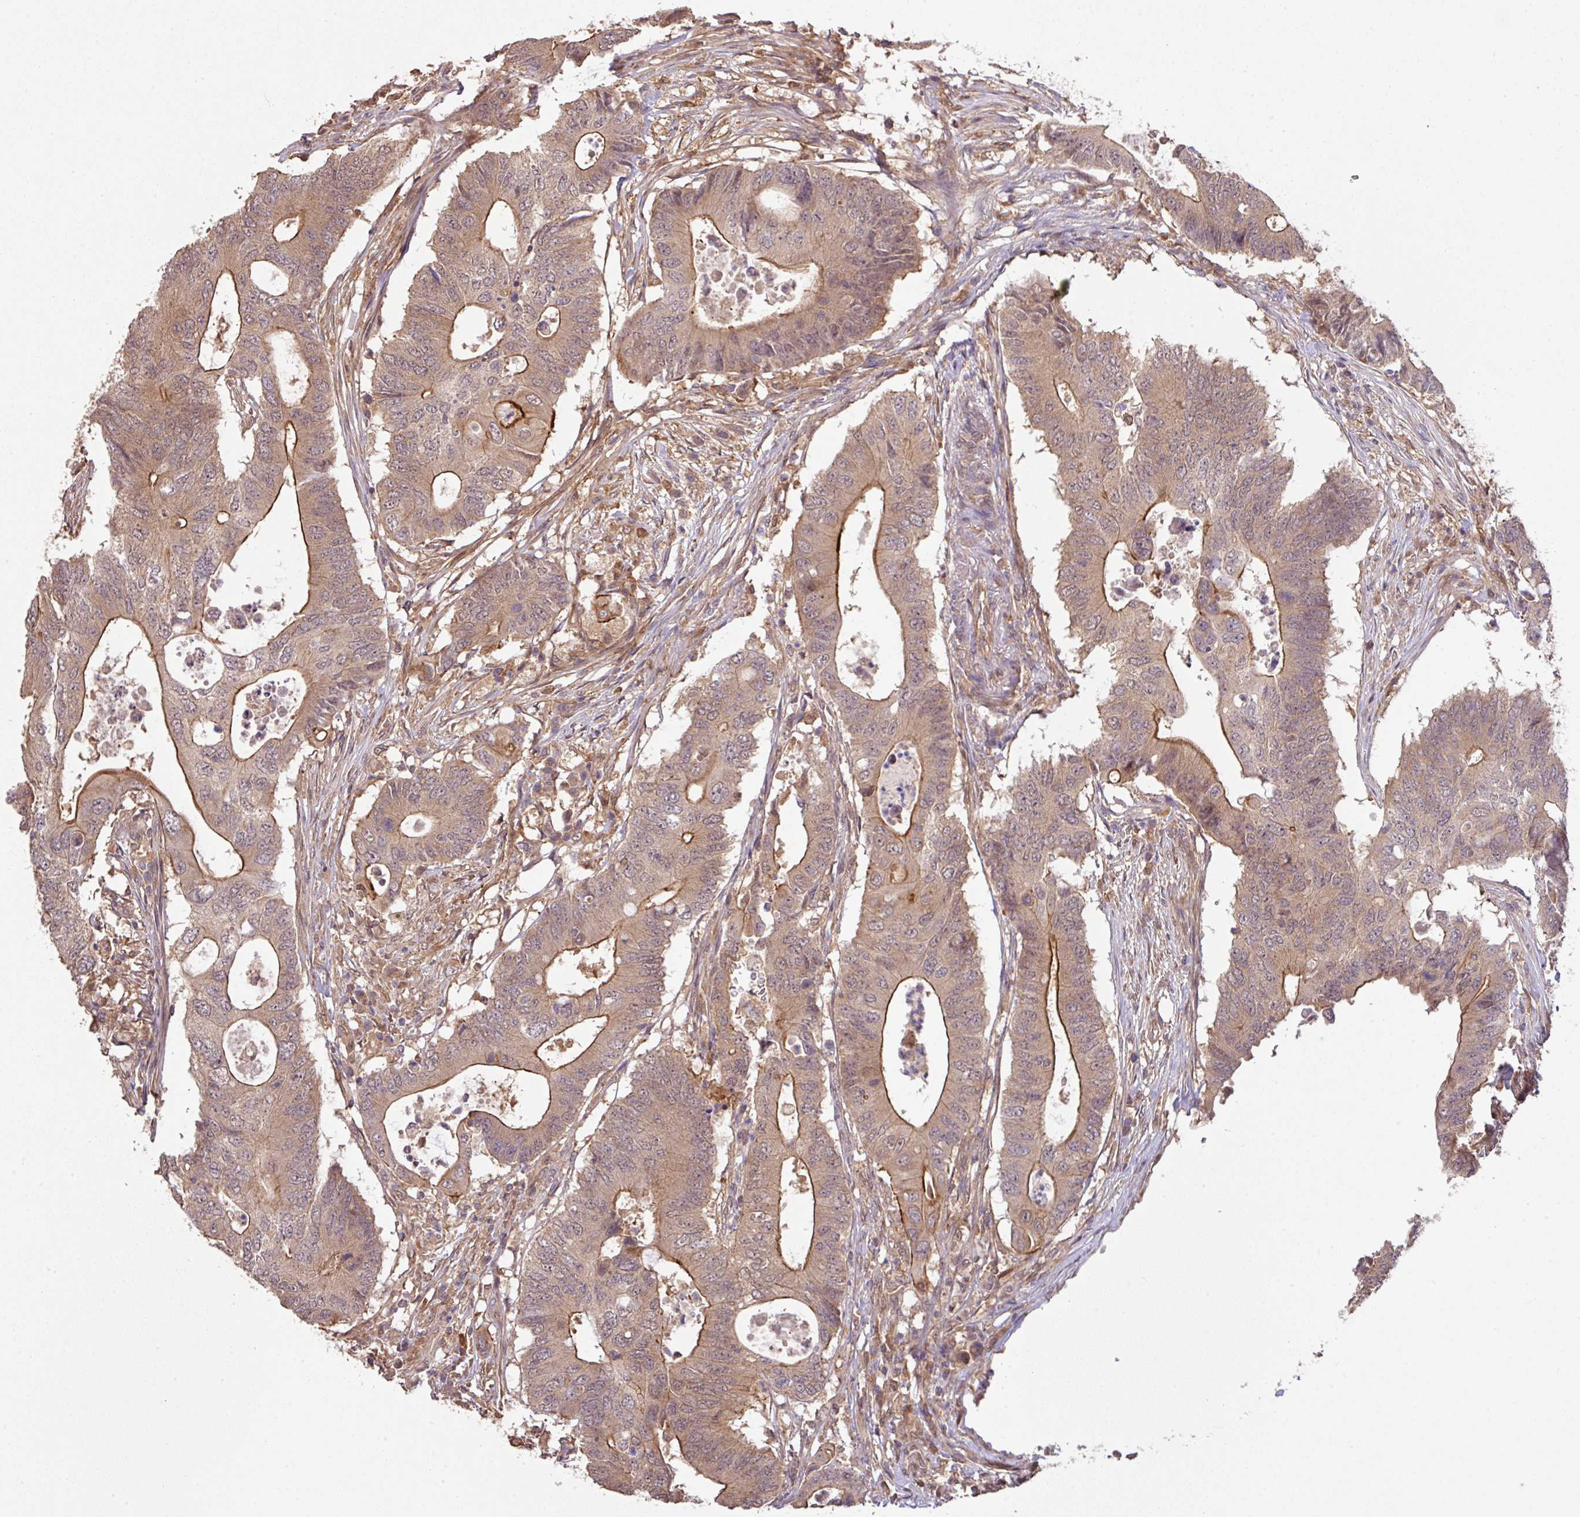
{"staining": {"intensity": "moderate", "quantity": "25%-75%", "location": "cytoplasmic/membranous"}, "tissue": "colorectal cancer", "cell_type": "Tumor cells", "image_type": "cancer", "snomed": [{"axis": "morphology", "description": "Adenocarcinoma, NOS"}, {"axis": "topography", "description": "Colon"}], "caption": "This is a micrograph of immunohistochemistry staining of colorectal adenocarcinoma, which shows moderate expression in the cytoplasmic/membranous of tumor cells.", "gene": "ARPIN", "patient": {"sex": "male", "age": 71}}